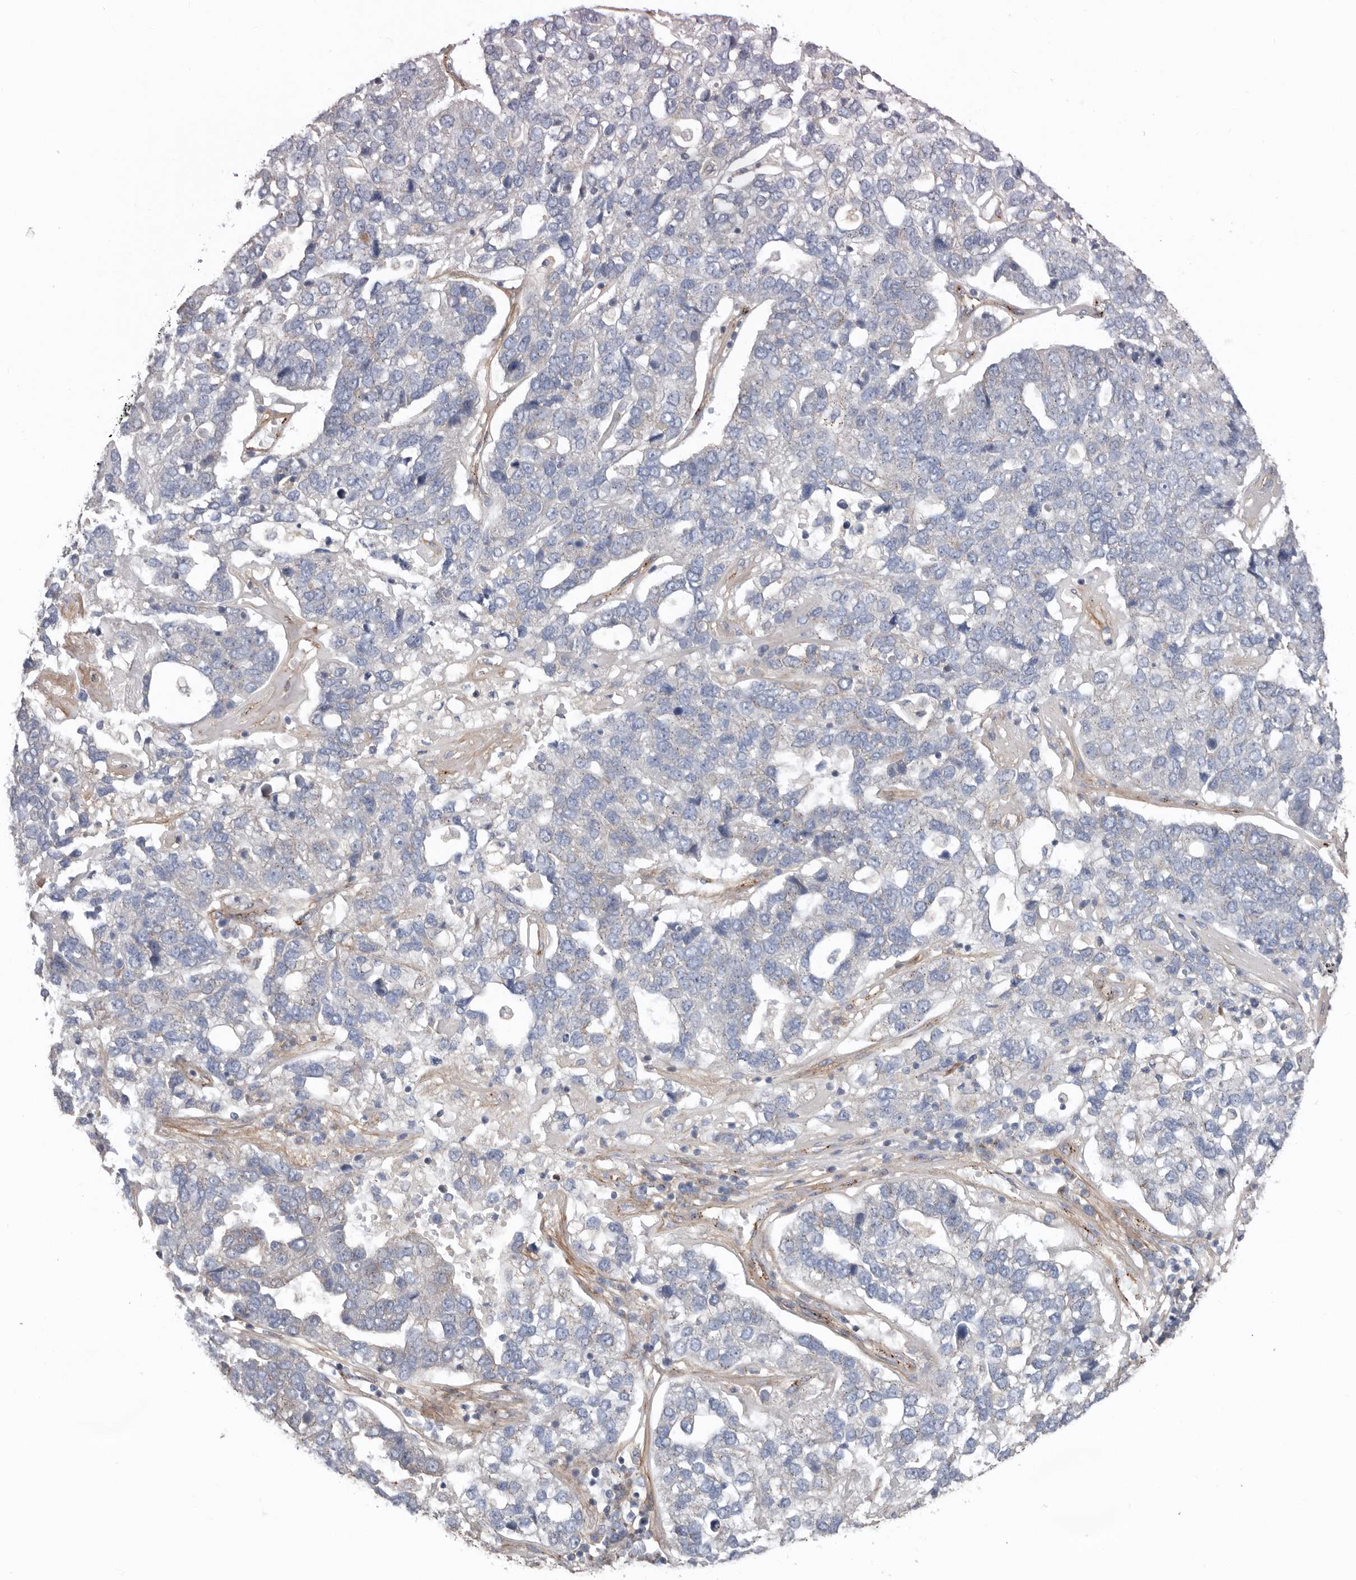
{"staining": {"intensity": "negative", "quantity": "none", "location": "none"}, "tissue": "pancreatic cancer", "cell_type": "Tumor cells", "image_type": "cancer", "snomed": [{"axis": "morphology", "description": "Adenocarcinoma, NOS"}, {"axis": "topography", "description": "Pancreas"}], "caption": "An image of human pancreatic adenocarcinoma is negative for staining in tumor cells.", "gene": "LUZP1", "patient": {"sex": "female", "age": 61}}